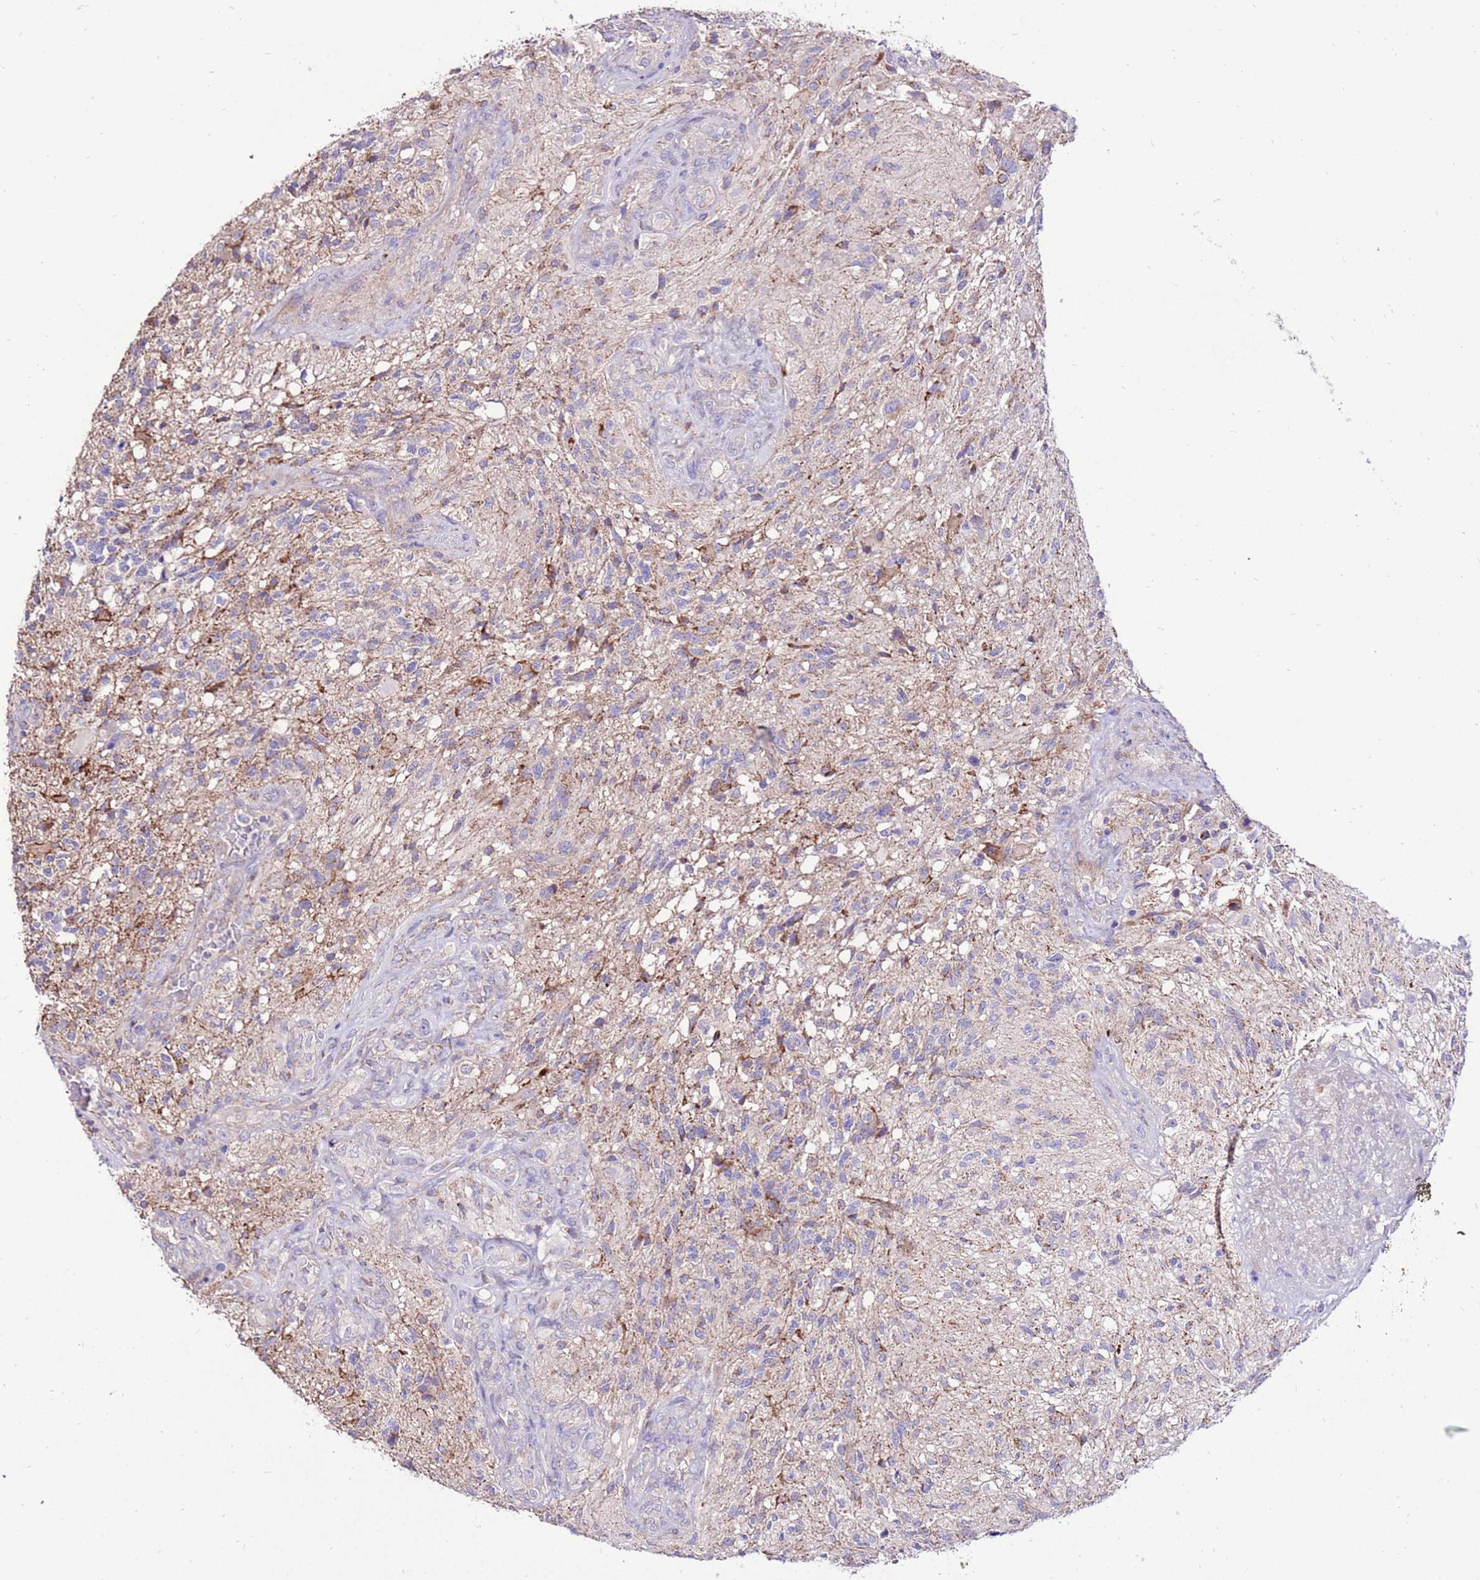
{"staining": {"intensity": "moderate", "quantity": "<25%", "location": "cytoplasmic/membranous"}, "tissue": "glioma", "cell_type": "Tumor cells", "image_type": "cancer", "snomed": [{"axis": "morphology", "description": "Glioma, malignant, High grade"}, {"axis": "topography", "description": "Brain"}], "caption": "This is a histology image of immunohistochemistry staining of malignant glioma (high-grade), which shows moderate positivity in the cytoplasmic/membranous of tumor cells.", "gene": "TMEM106C", "patient": {"sex": "male", "age": 56}}